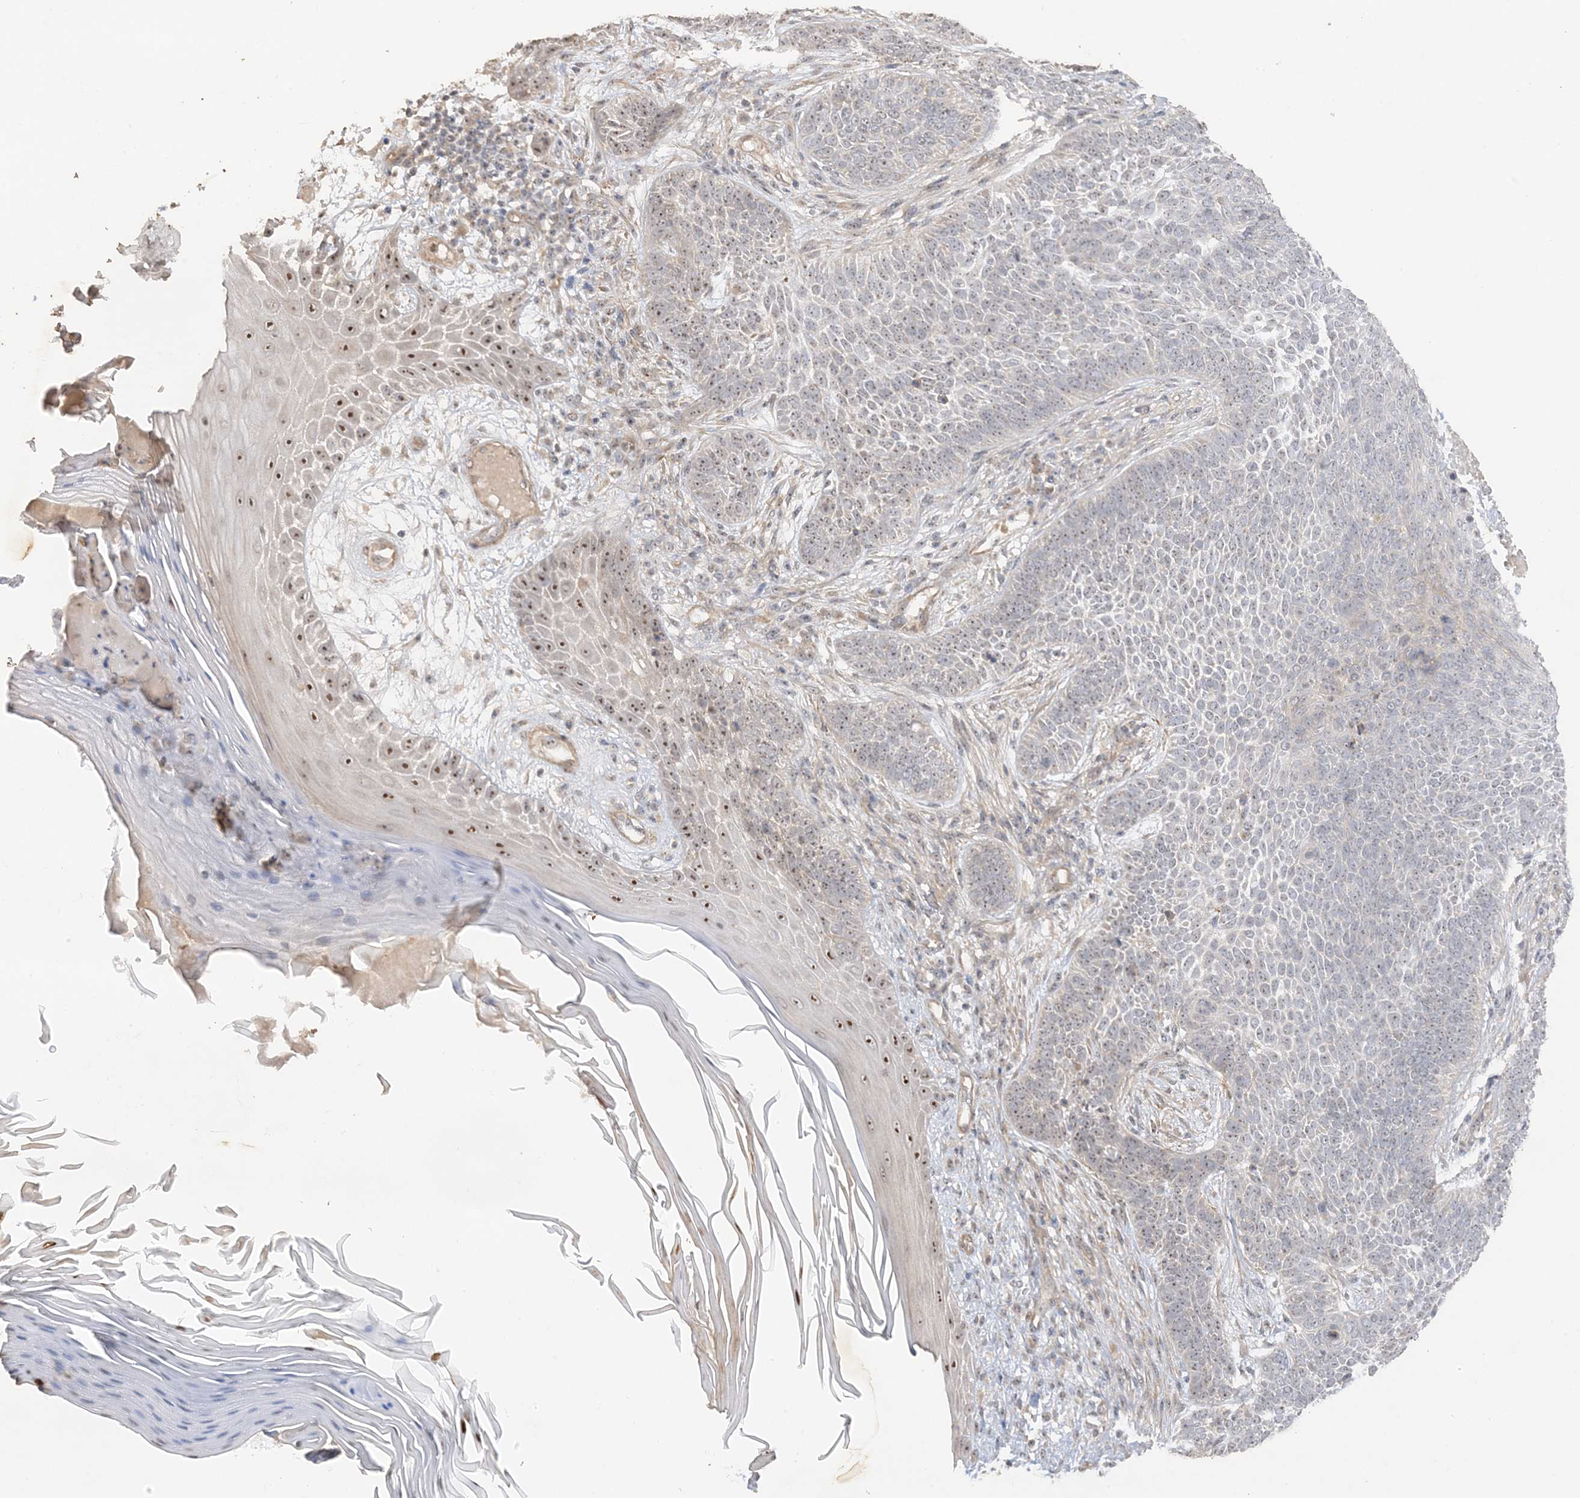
{"staining": {"intensity": "weak", "quantity": "25%-75%", "location": "nuclear"}, "tissue": "skin cancer", "cell_type": "Tumor cells", "image_type": "cancer", "snomed": [{"axis": "morphology", "description": "Basal cell carcinoma"}, {"axis": "topography", "description": "Skin"}], "caption": "IHC staining of skin cancer (basal cell carcinoma), which exhibits low levels of weak nuclear staining in about 25%-75% of tumor cells indicating weak nuclear protein expression. The staining was performed using DAB (3,3'-diaminobenzidine) (brown) for protein detection and nuclei were counterstained in hematoxylin (blue).", "gene": "DDX18", "patient": {"sex": "male", "age": 85}}